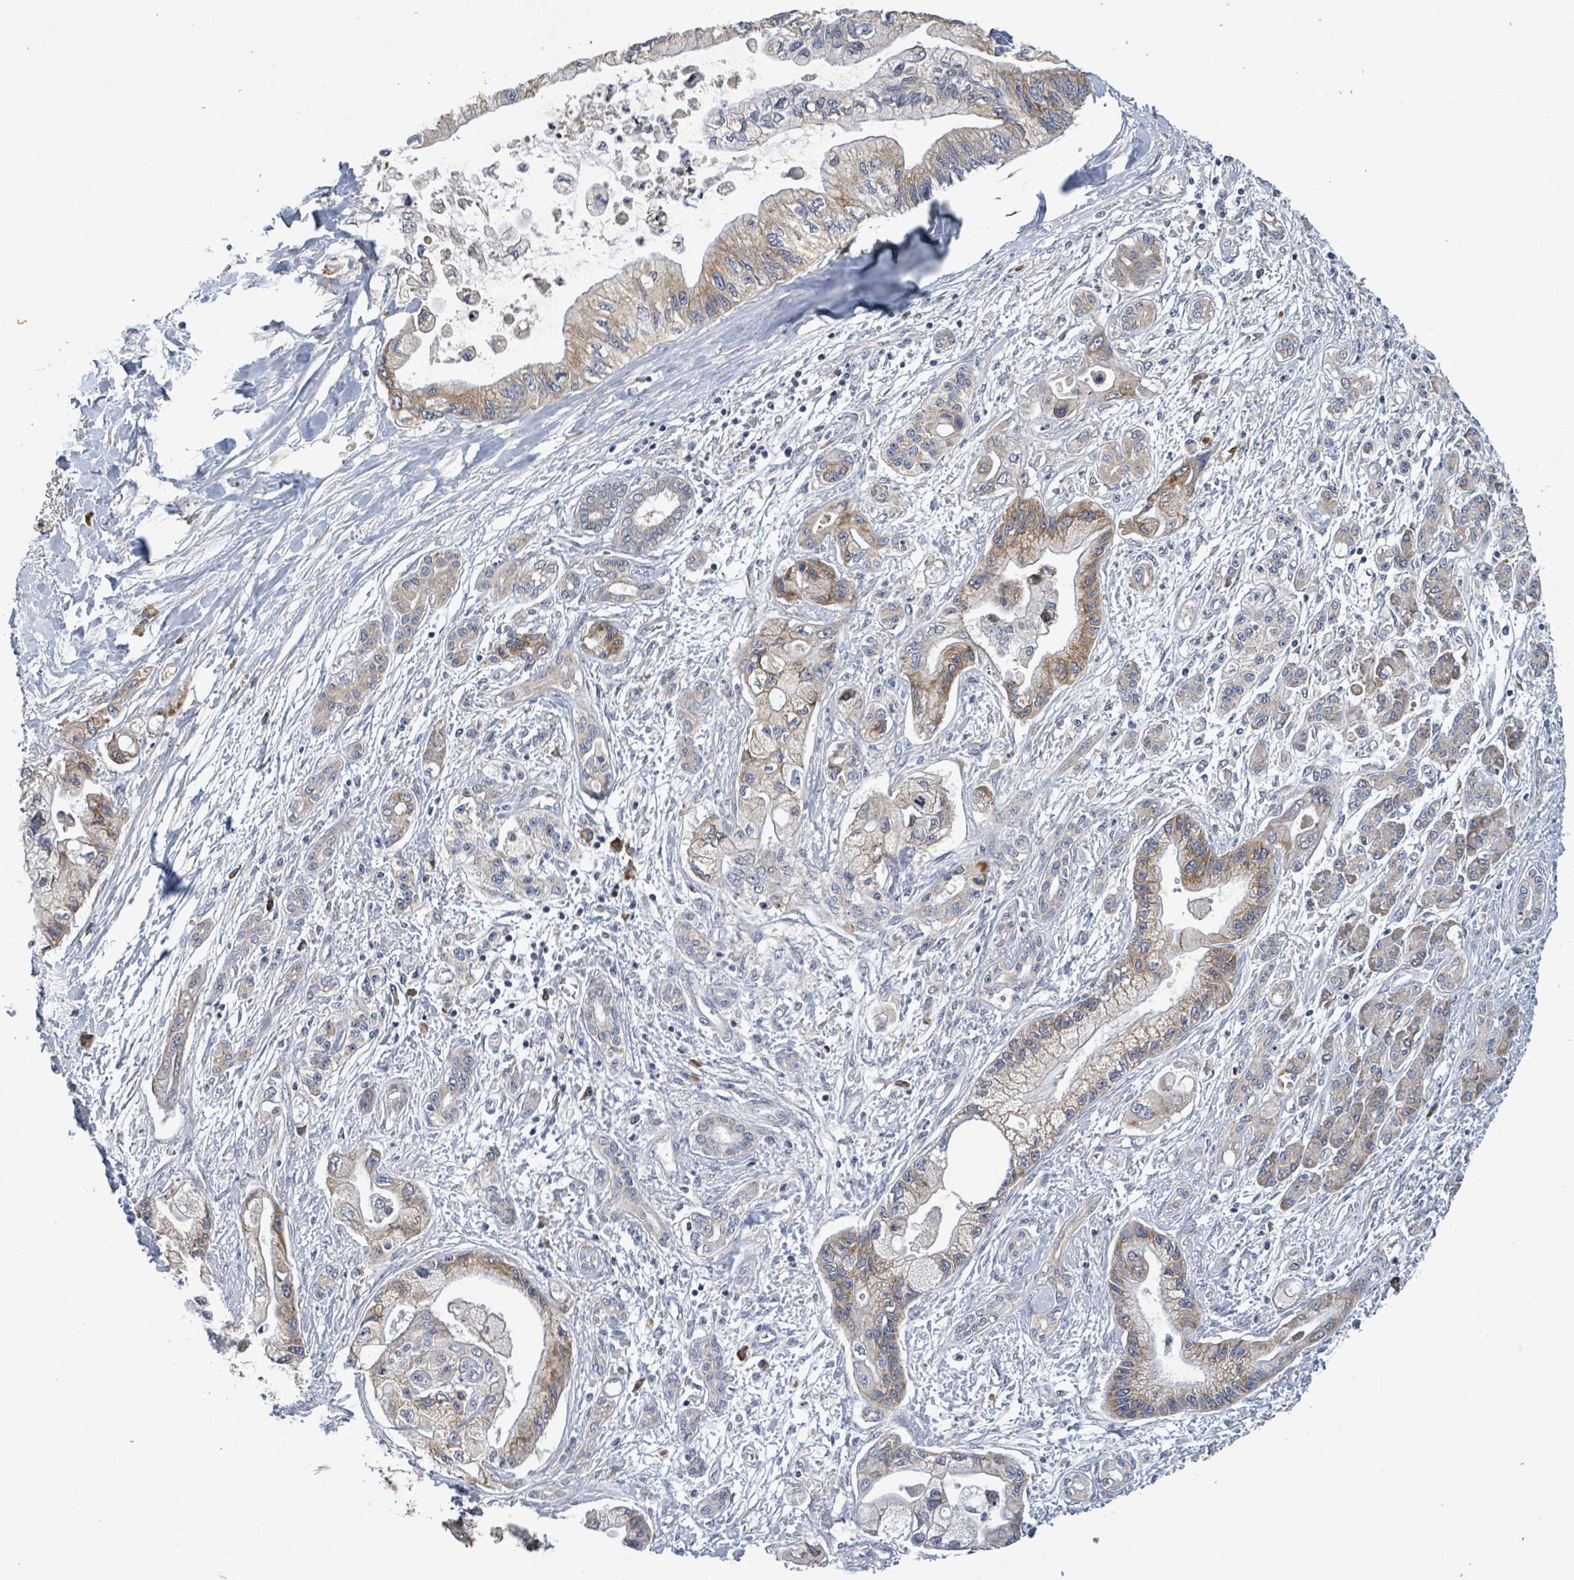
{"staining": {"intensity": "moderate", "quantity": ">75%", "location": "cytoplasmic/membranous"}, "tissue": "pancreatic cancer", "cell_type": "Tumor cells", "image_type": "cancer", "snomed": [{"axis": "morphology", "description": "Adenocarcinoma, NOS"}, {"axis": "topography", "description": "Pancreas"}], "caption": "A histopathology image of pancreatic cancer (adenocarcinoma) stained for a protein displays moderate cytoplasmic/membranous brown staining in tumor cells. The protein is stained brown, and the nuclei are stained in blue (DAB IHC with brightfield microscopy, high magnification).", "gene": "ATP13A1", "patient": {"sex": "male", "age": 61}}